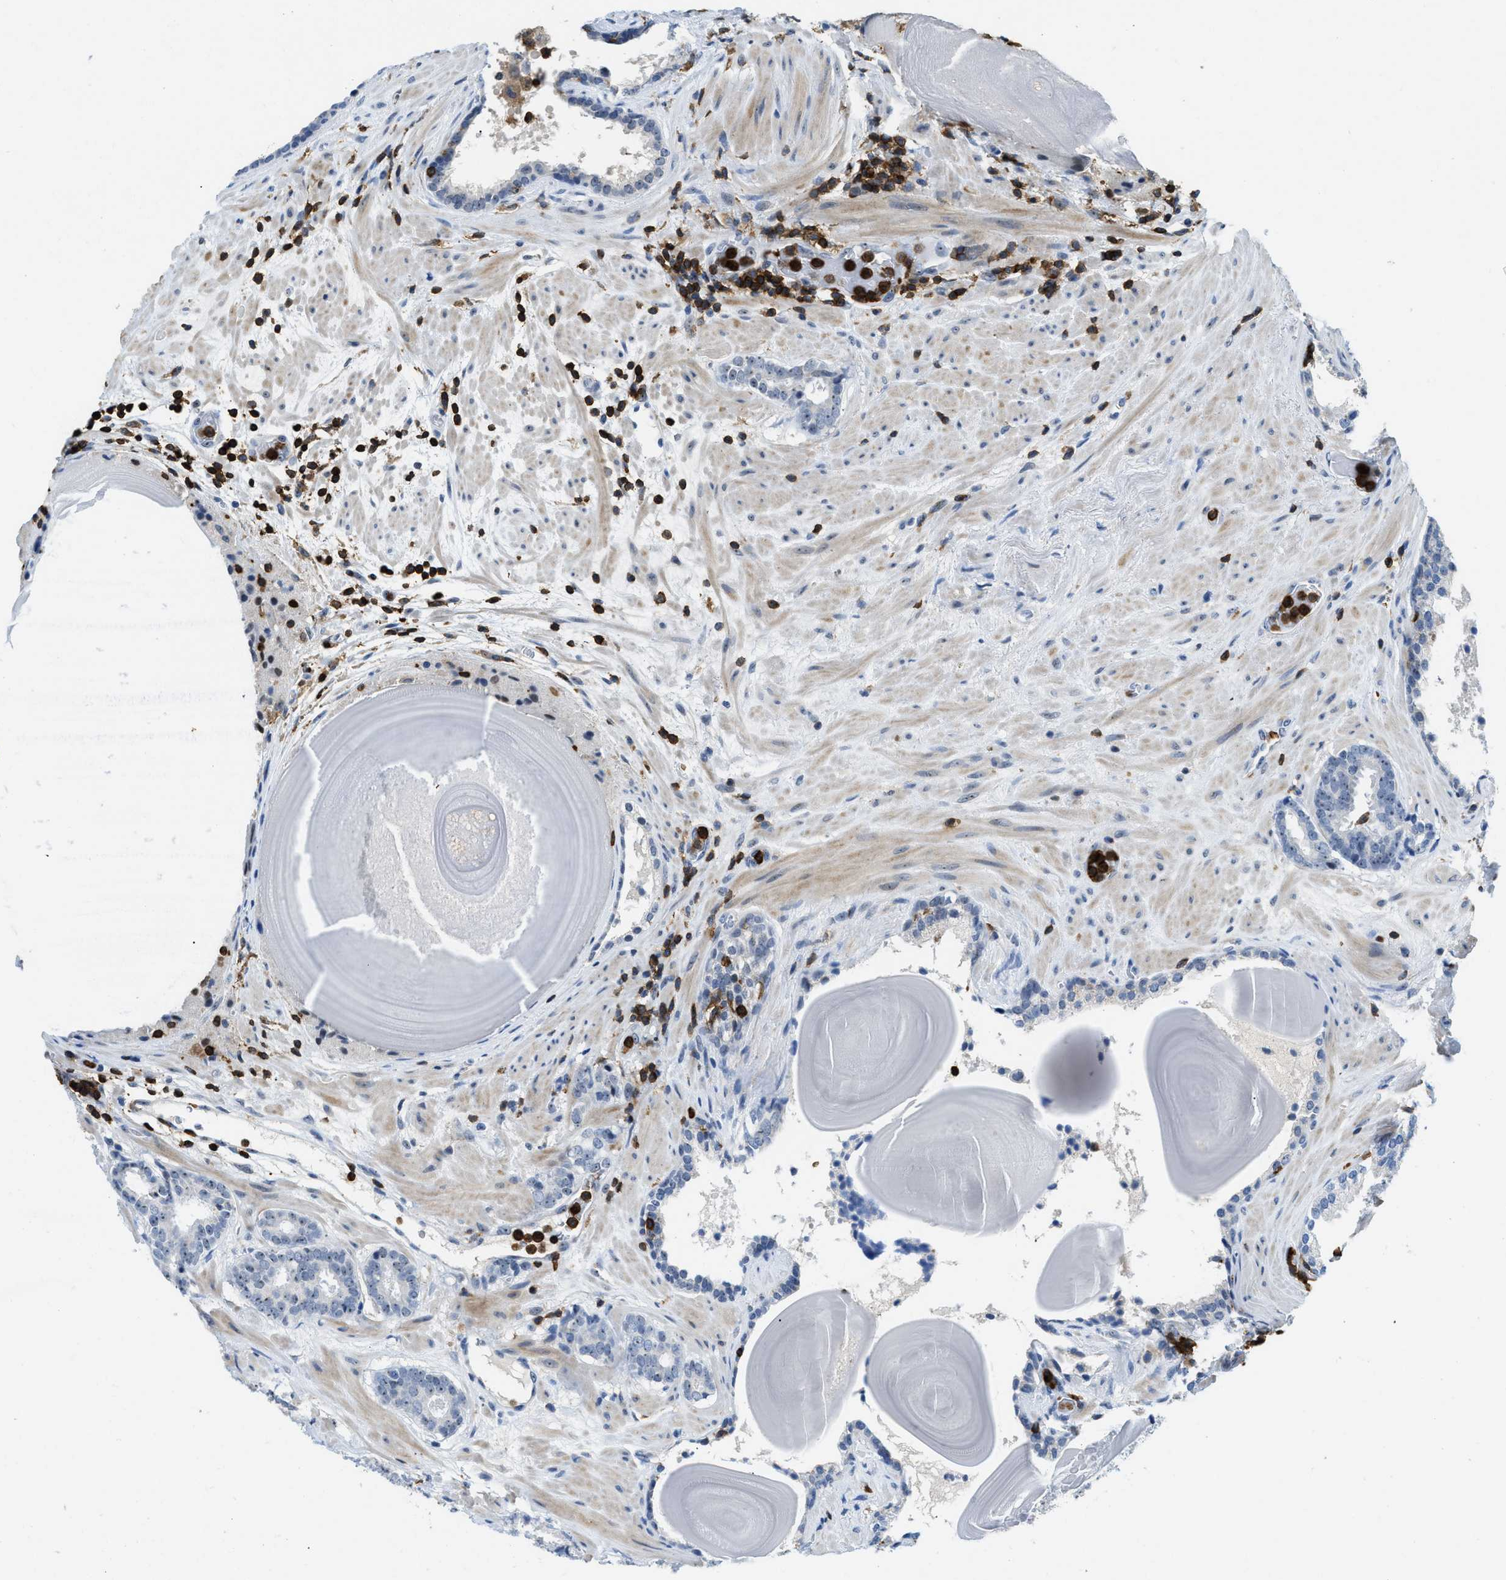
{"staining": {"intensity": "negative", "quantity": "none", "location": "none"}, "tissue": "prostate cancer", "cell_type": "Tumor cells", "image_type": "cancer", "snomed": [{"axis": "morphology", "description": "Adenocarcinoma, Low grade"}, {"axis": "topography", "description": "Prostate"}], "caption": "An immunohistochemistry (IHC) histopathology image of prostate low-grade adenocarcinoma is shown. There is no staining in tumor cells of prostate low-grade adenocarcinoma.", "gene": "FAM151A", "patient": {"sex": "male", "age": 69}}